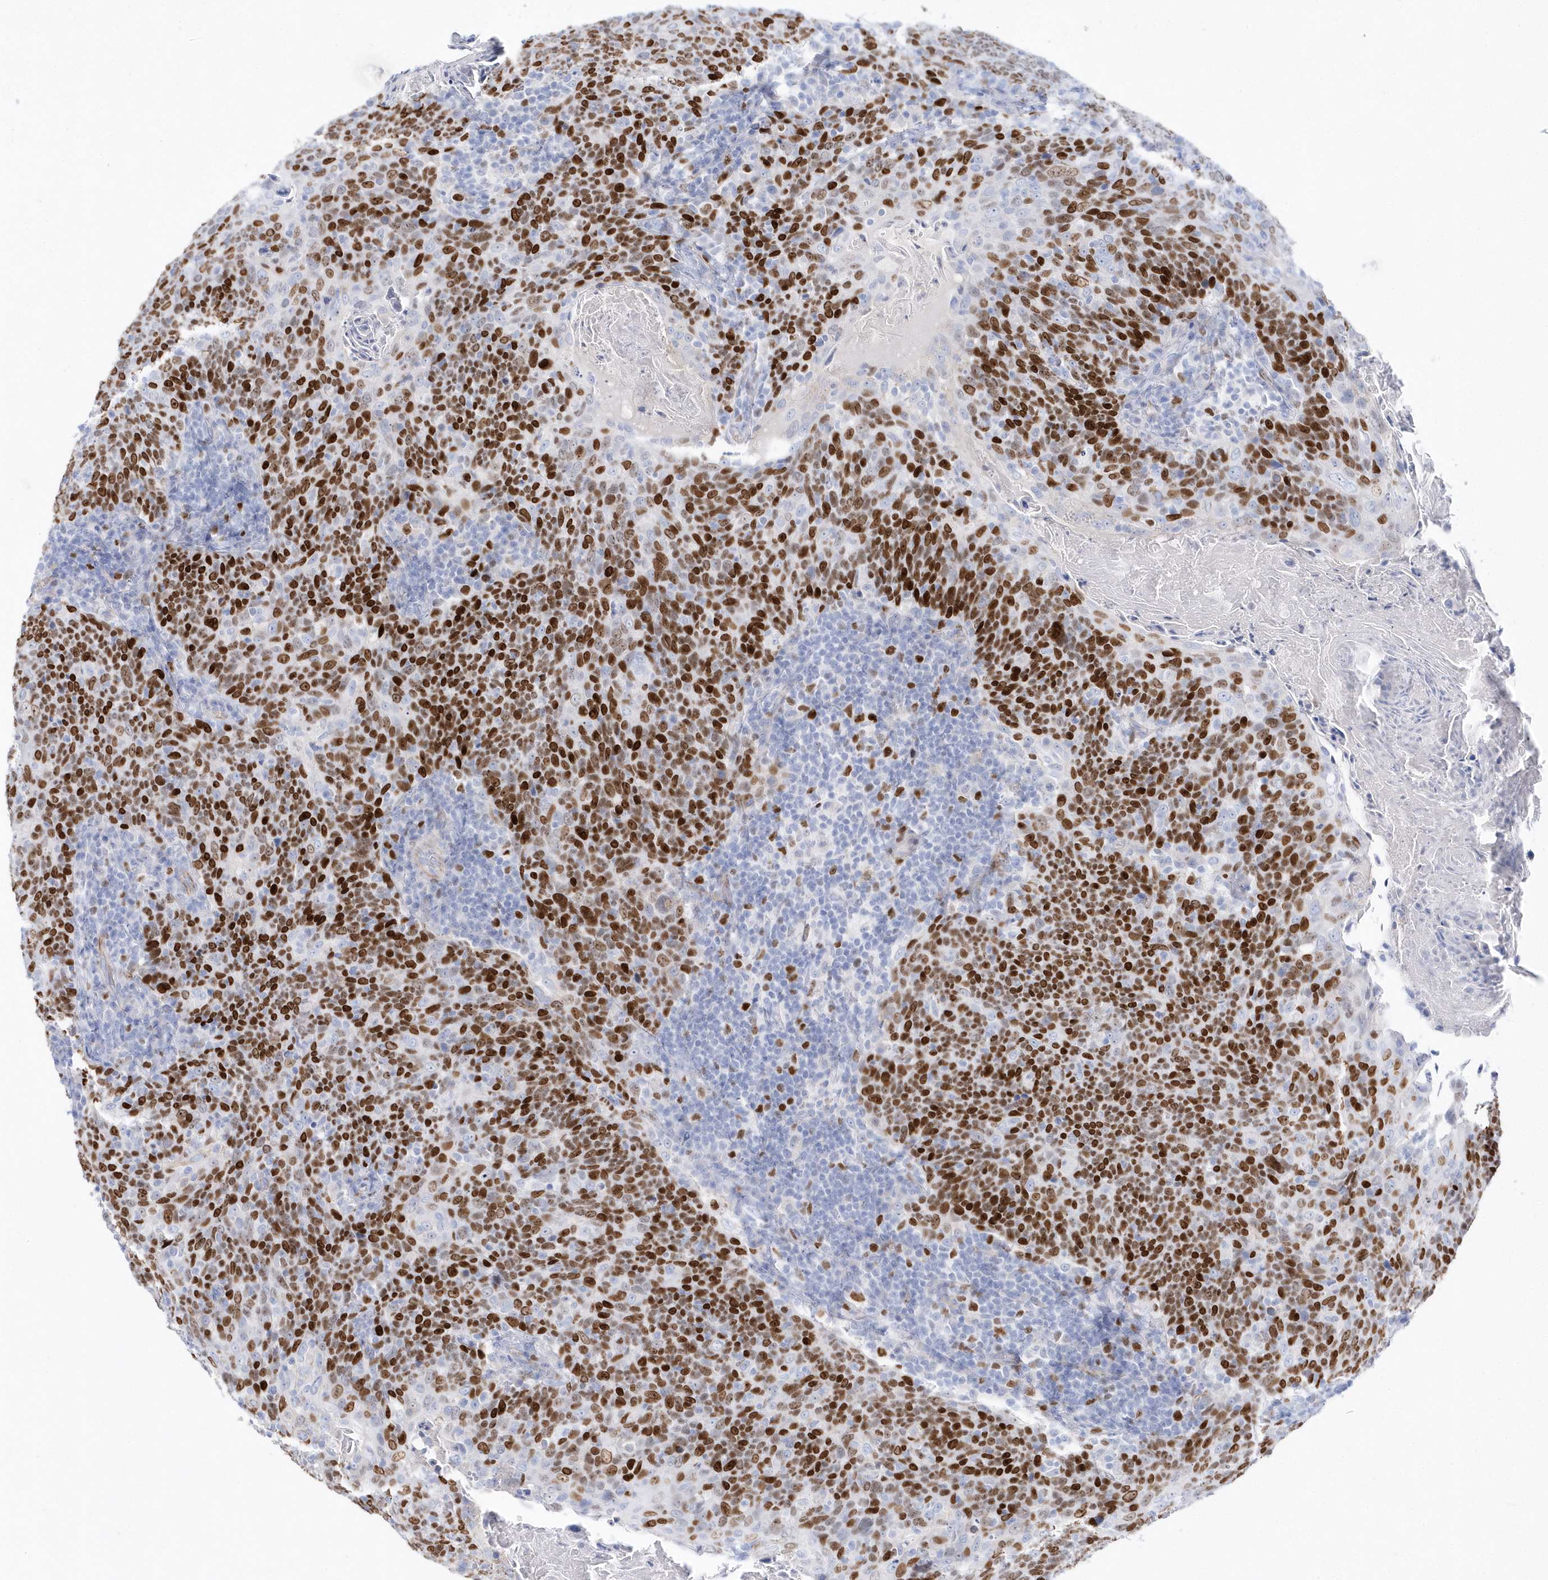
{"staining": {"intensity": "strong", "quantity": ">75%", "location": "nuclear"}, "tissue": "head and neck cancer", "cell_type": "Tumor cells", "image_type": "cancer", "snomed": [{"axis": "morphology", "description": "Squamous cell carcinoma, NOS"}, {"axis": "morphology", "description": "Squamous cell carcinoma, metastatic, NOS"}, {"axis": "topography", "description": "Lymph node"}, {"axis": "topography", "description": "Head-Neck"}], "caption": "Strong nuclear positivity for a protein is seen in about >75% of tumor cells of squamous cell carcinoma (head and neck) using IHC.", "gene": "TMCO6", "patient": {"sex": "male", "age": 62}}